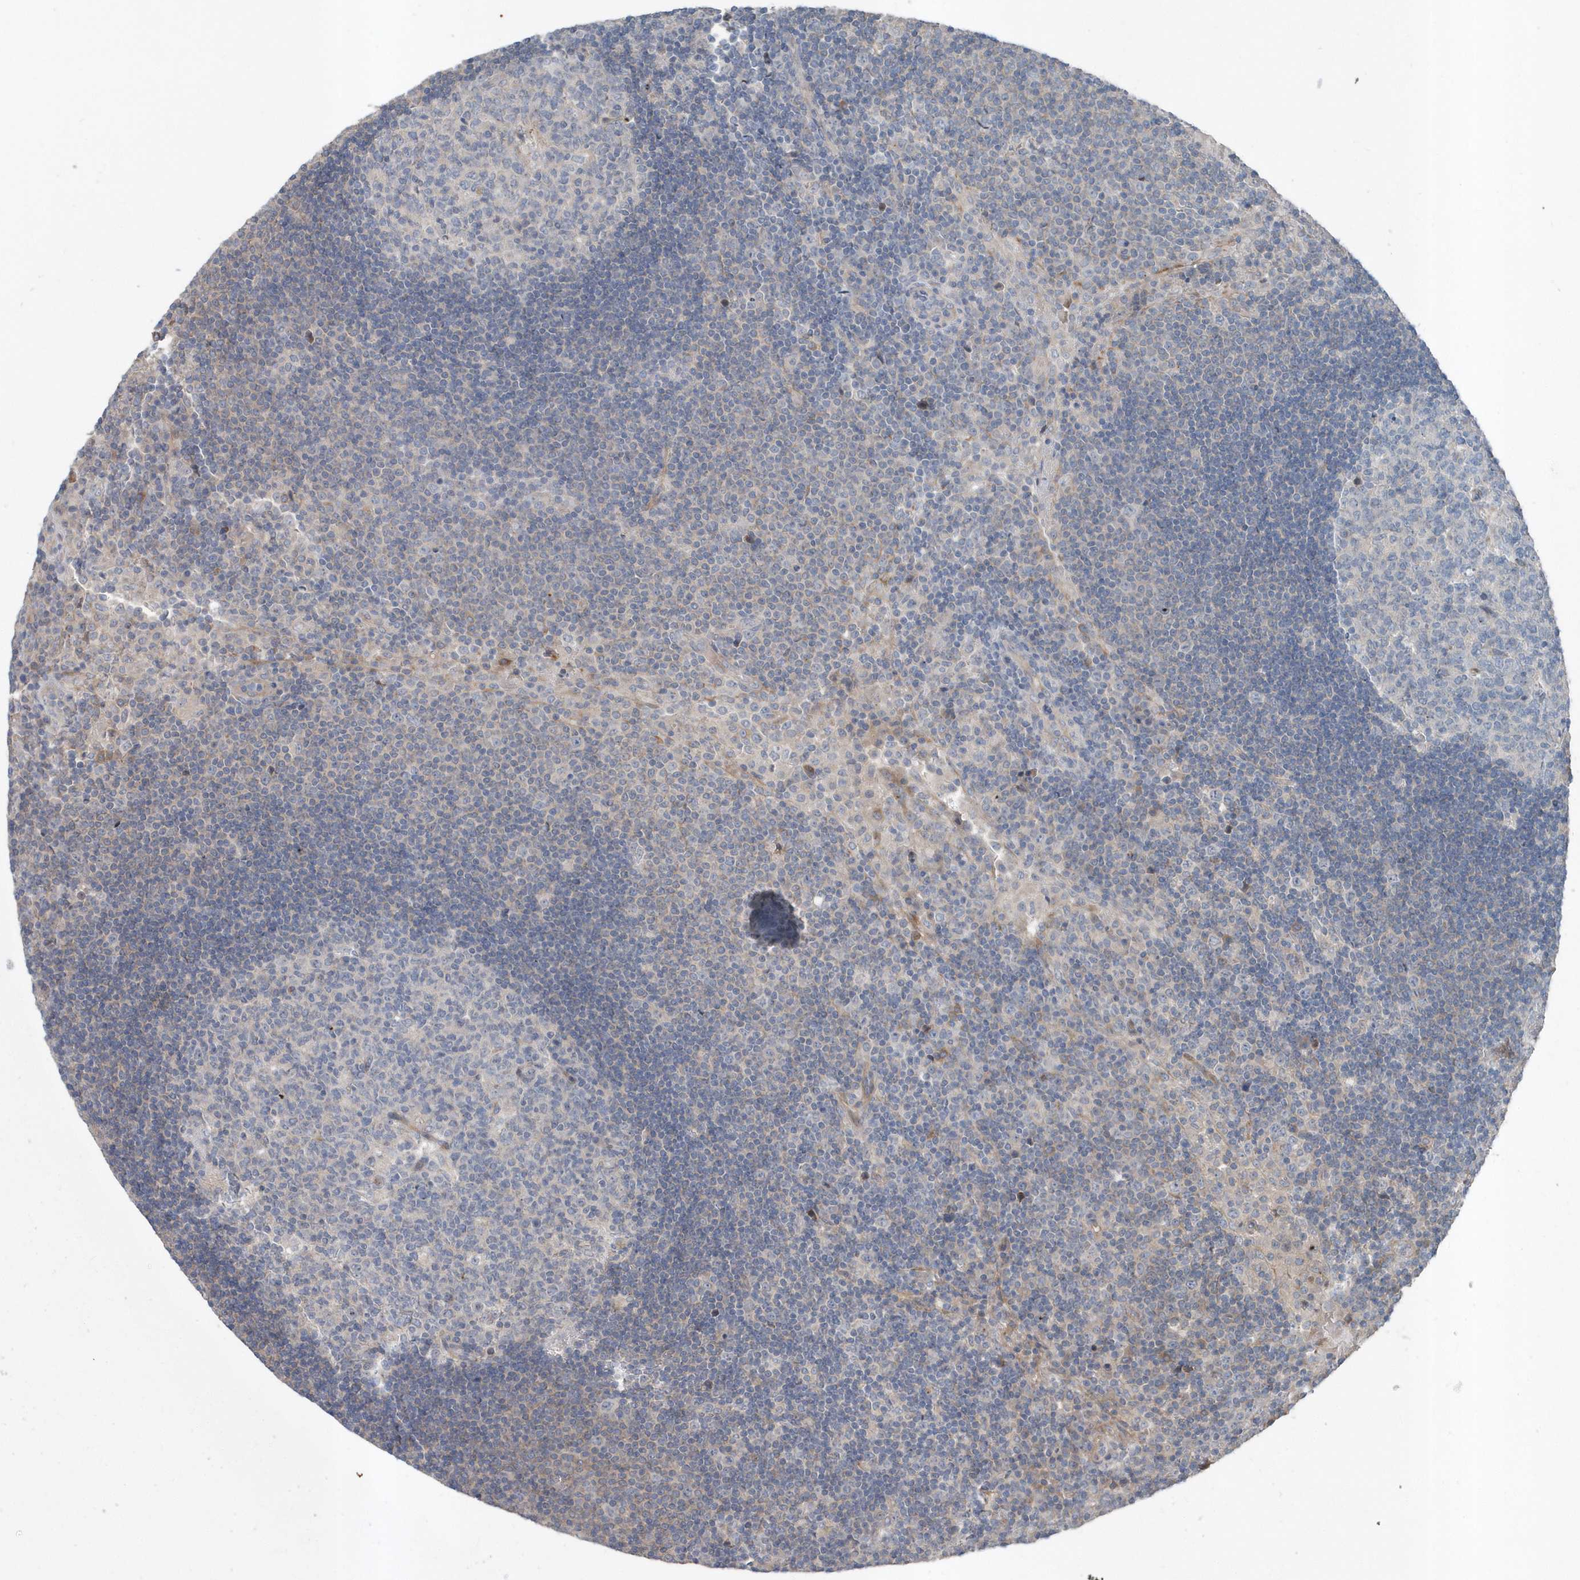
{"staining": {"intensity": "negative", "quantity": "none", "location": "none"}, "tissue": "lymph node", "cell_type": "Germinal center cells", "image_type": "normal", "snomed": [{"axis": "morphology", "description": "Normal tissue, NOS"}, {"axis": "topography", "description": "Lymph node"}], "caption": "DAB (3,3'-diaminobenzidine) immunohistochemical staining of benign lymph node exhibits no significant positivity in germinal center cells. (DAB immunohistochemistry, high magnification).", "gene": "MCC", "patient": {"sex": "female", "age": 53}}